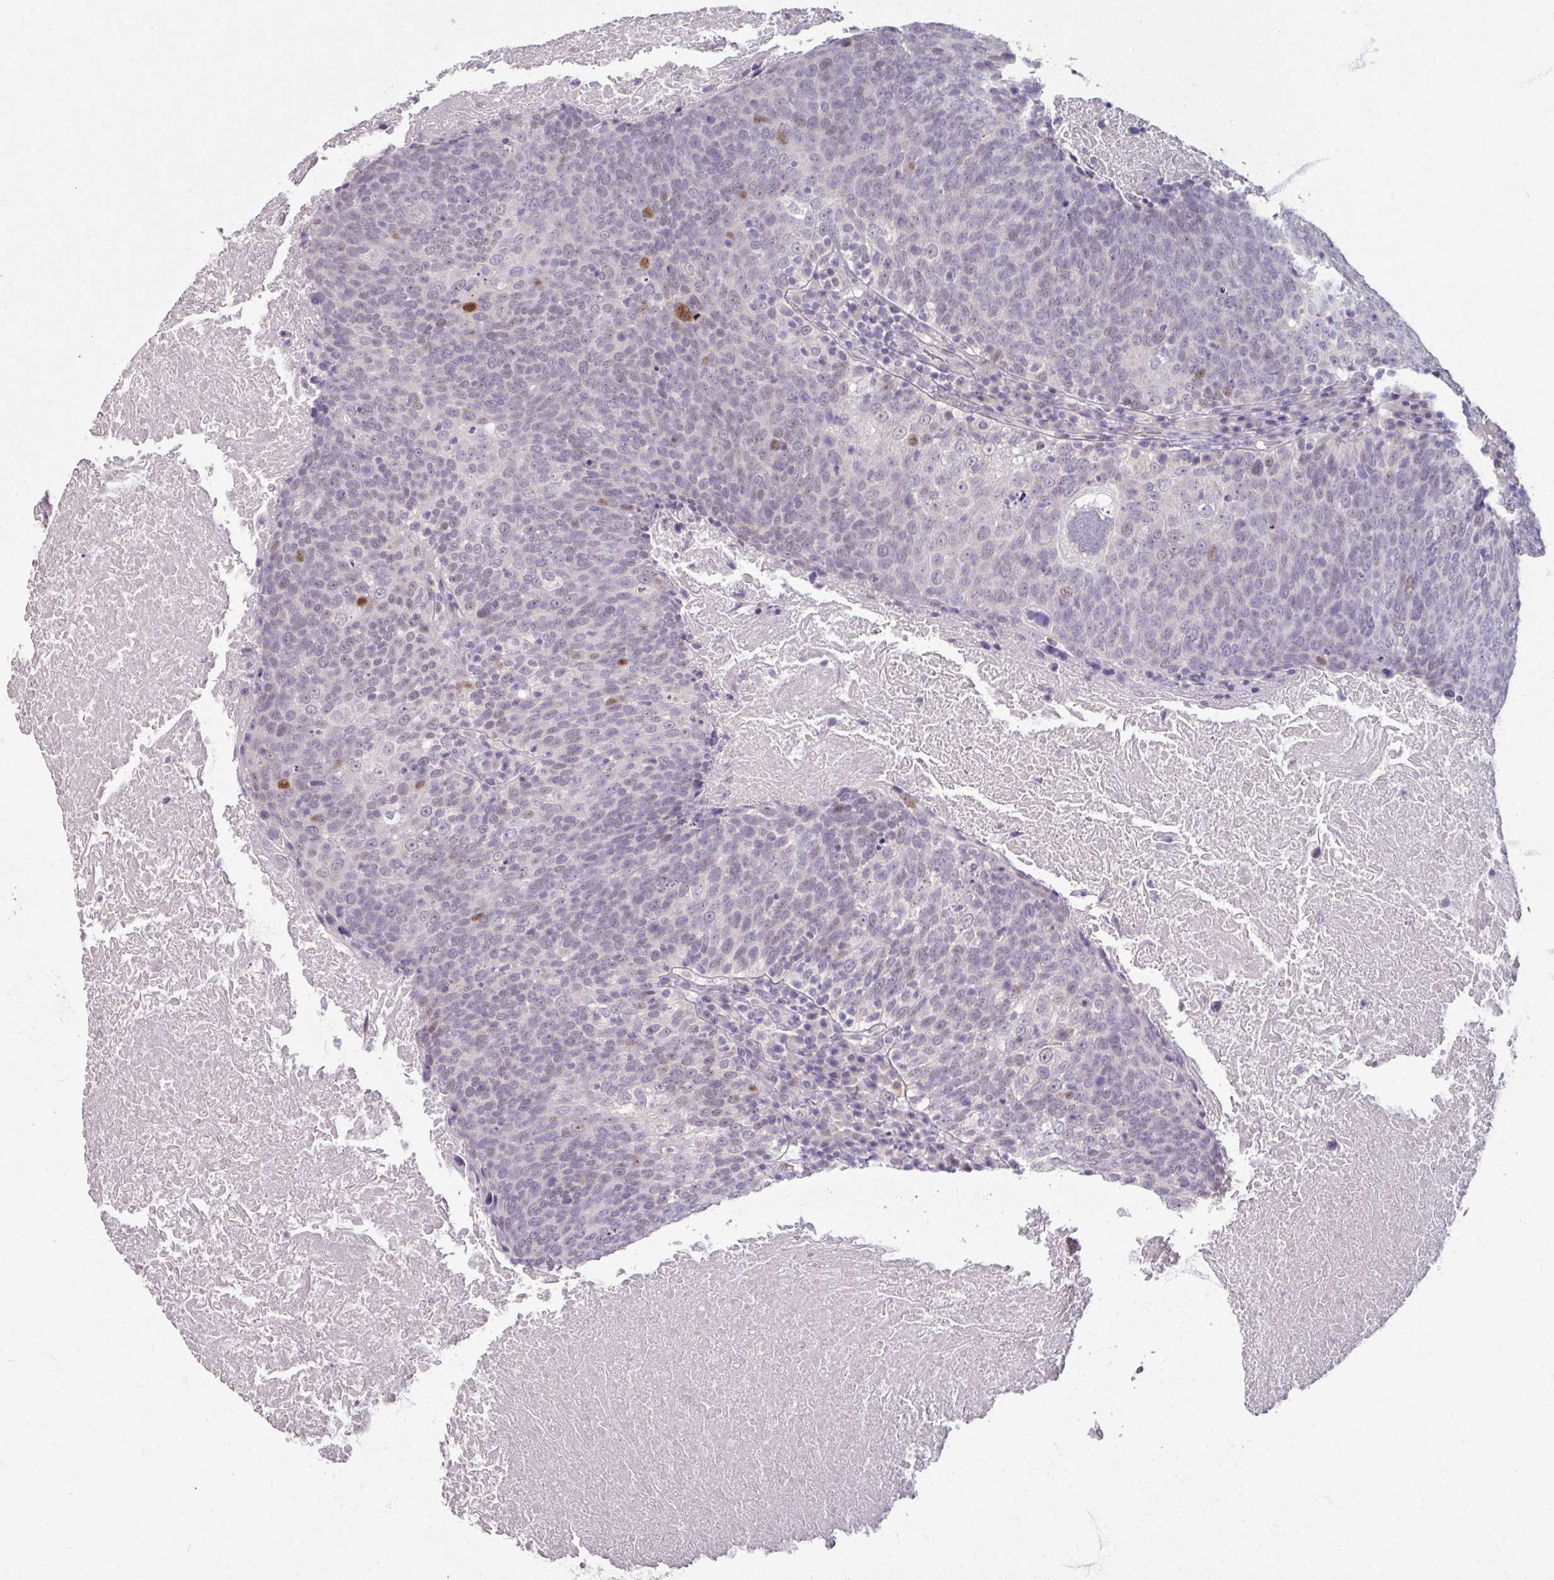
{"staining": {"intensity": "moderate", "quantity": "<25%", "location": "cytoplasmic/membranous,nuclear"}, "tissue": "head and neck cancer", "cell_type": "Tumor cells", "image_type": "cancer", "snomed": [{"axis": "morphology", "description": "Squamous cell carcinoma, NOS"}, {"axis": "morphology", "description": "Squamous cell carcinoma, metastatic, NOS"}, {"axis": "topography", "description": "Lymph node"}, {"axis": "topography", "description": "Head-Neck"}], "caption": "Head and neck squamous cell carcinoma tissue displays moderate cytoplasmic/membranous and nuclear staining in approximately <25% of tumor cells, visualized by immunohistochemistry.", "gene": "SOX11", "patient": {"sex": "male", "age": 62}}